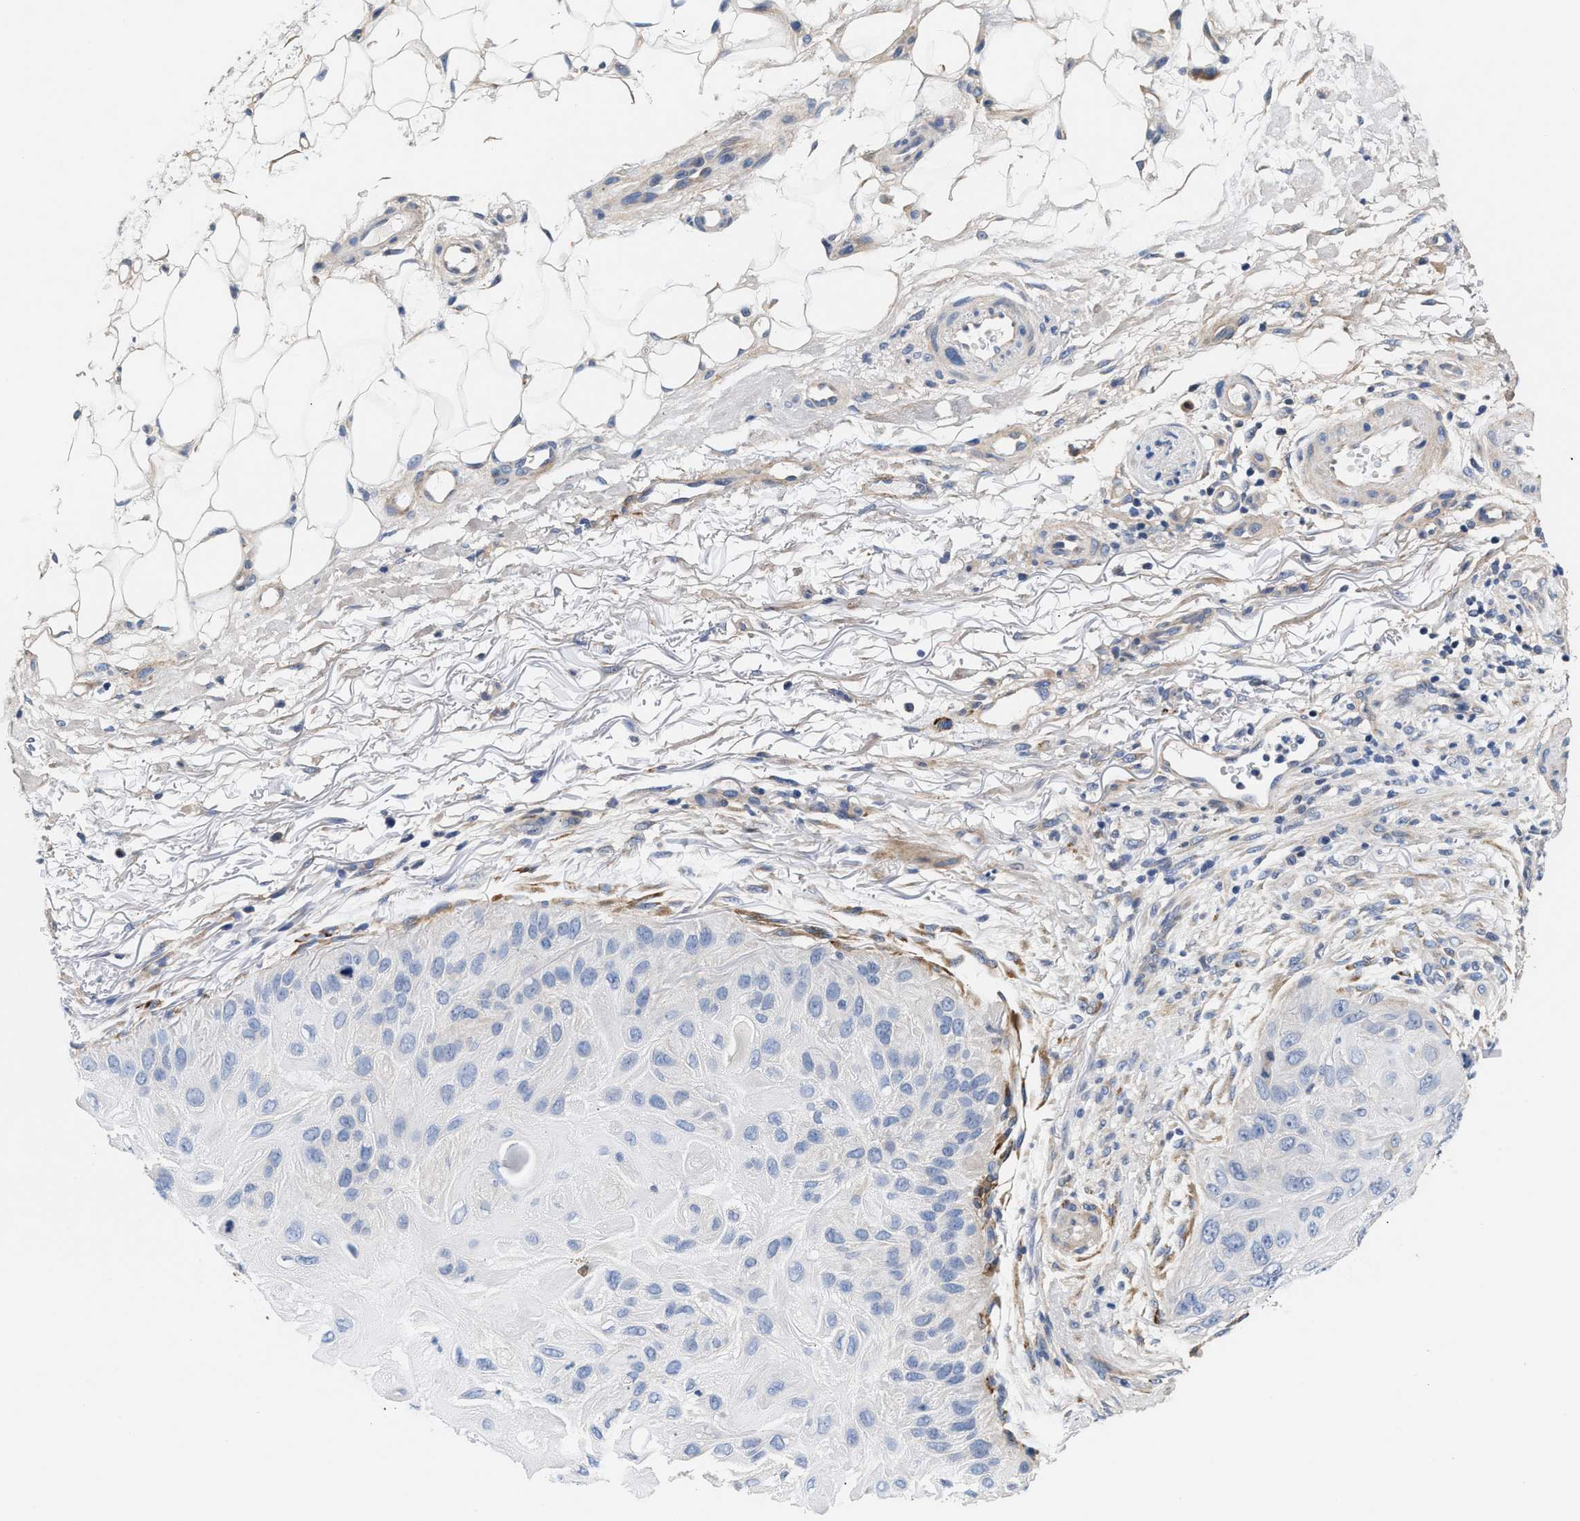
{"staining": {"intensity": "negative", "quantity": "none", "location": "none"}, "tissue": "skin cancer", "cell_type": "Tumor cells", "image_type": "cancer", "snomed": [{"axis": "morphology", "description": "Squamous cell carcinoma, NOS"}, {"axis": "topography", "description": "Skin"}], "caption": "Skin cancer (squamous cell carcinoma) was stained to show a protein in brown. There is no significant expression in tumor cells.", "gene": "ACTL7B", "patient": {"sex": "female", "age": 77}}